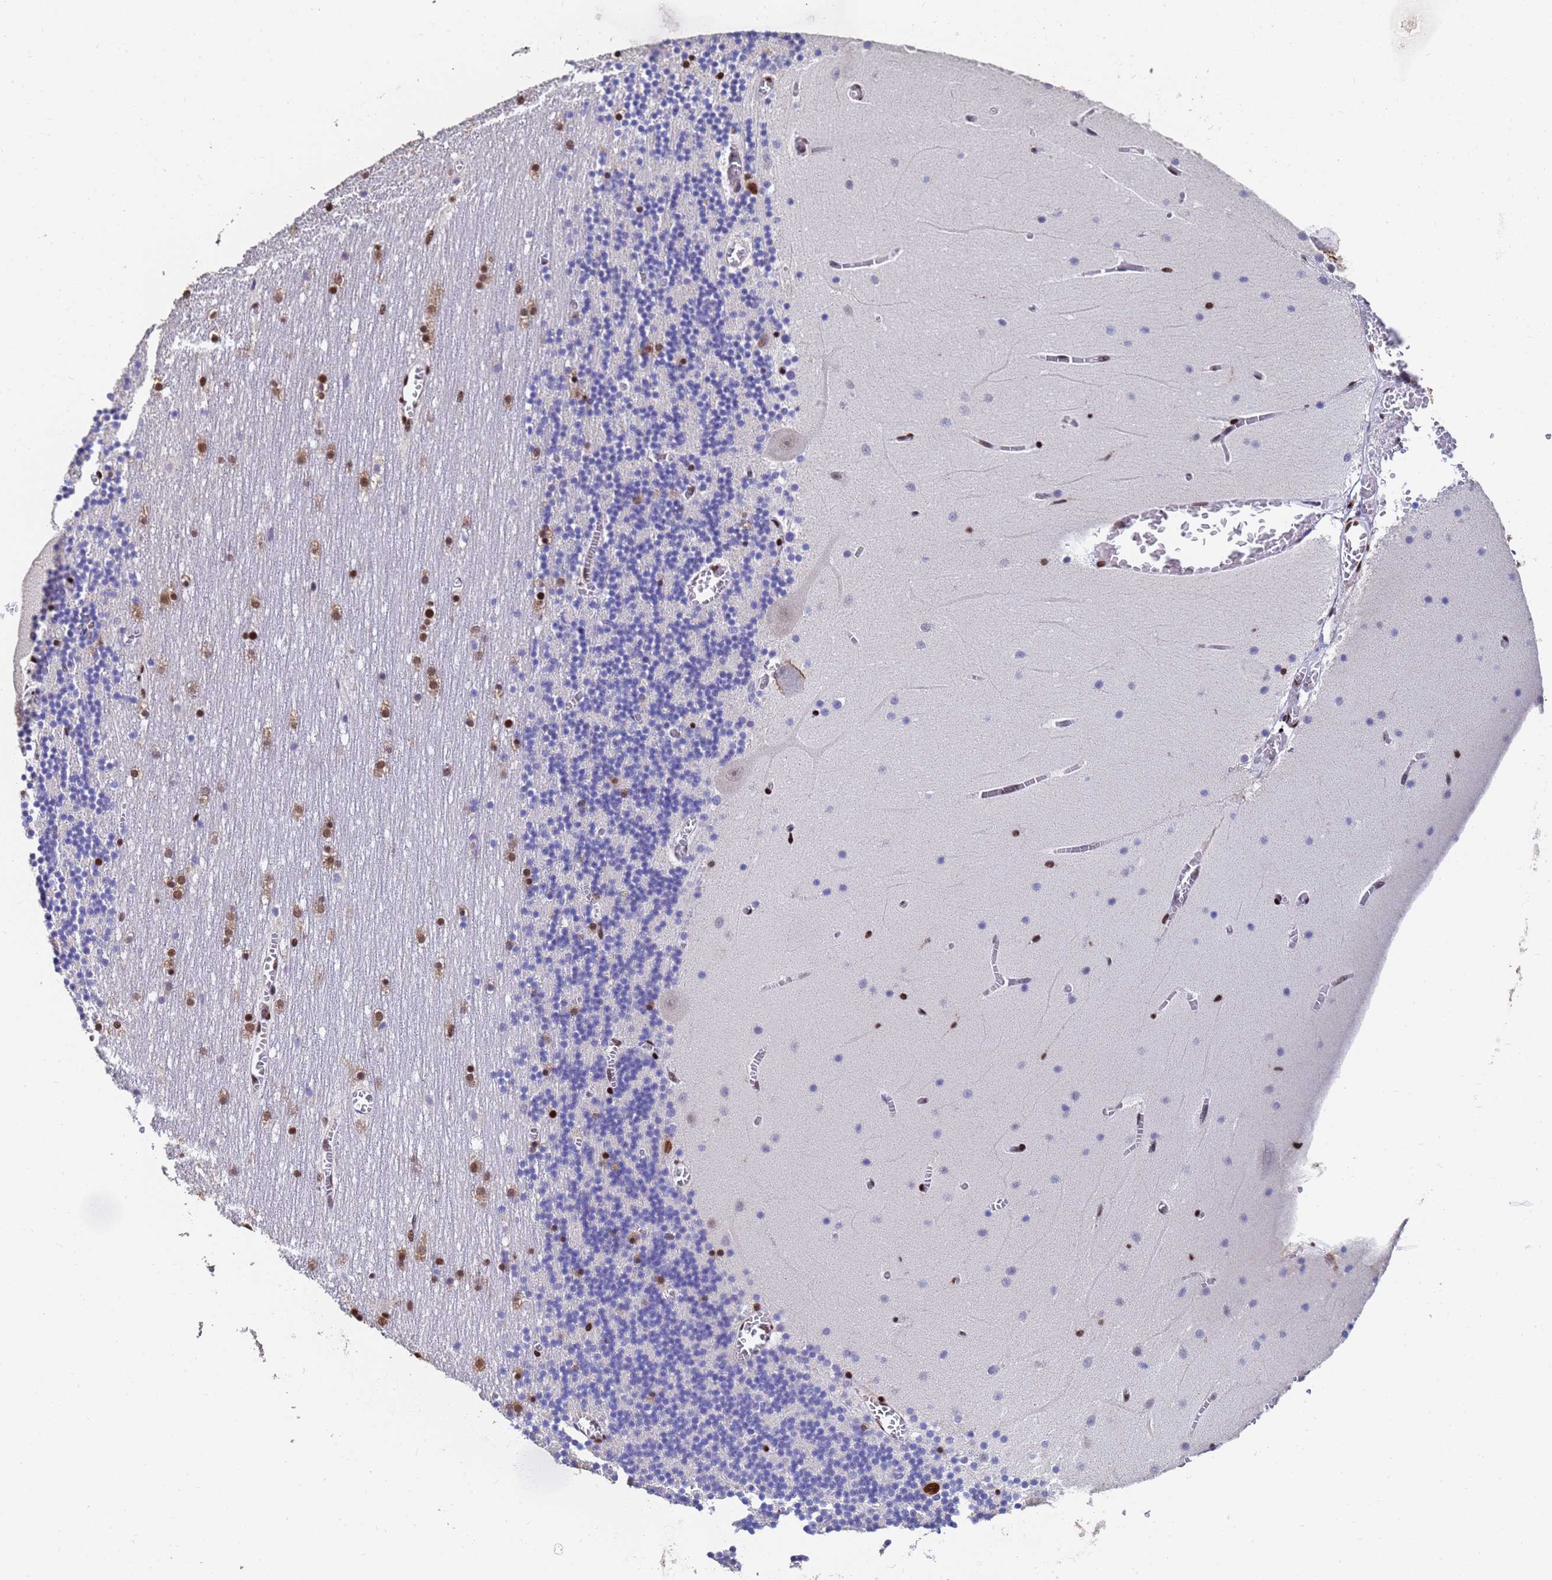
{"staining": {"intensity": "strong", "quantity": "25%-75%", "location": "nuclear"}, "tissue": "cerebellum", "cell_type": "Cells in granular layer", "image_type": "normal", "snomed": [{"axis": "morphology", "description": "Normal tissue, NOS"}, {"axis": "topography", "description": "Cerebellum"}], "caption": "Normal cerebellum exhibits strong nuclear expression in approximately 25%-75% of cells in granular layer, visualized by immunohistochemistry. The protein is stained brown, and the nuclei are stained in blue (DAB (3,3'-diaminobenzidine) IHC with brightfield microscopy, high magnification).", "gene": "SF3B2", "patient": {"sex": "female", "age": 28}}